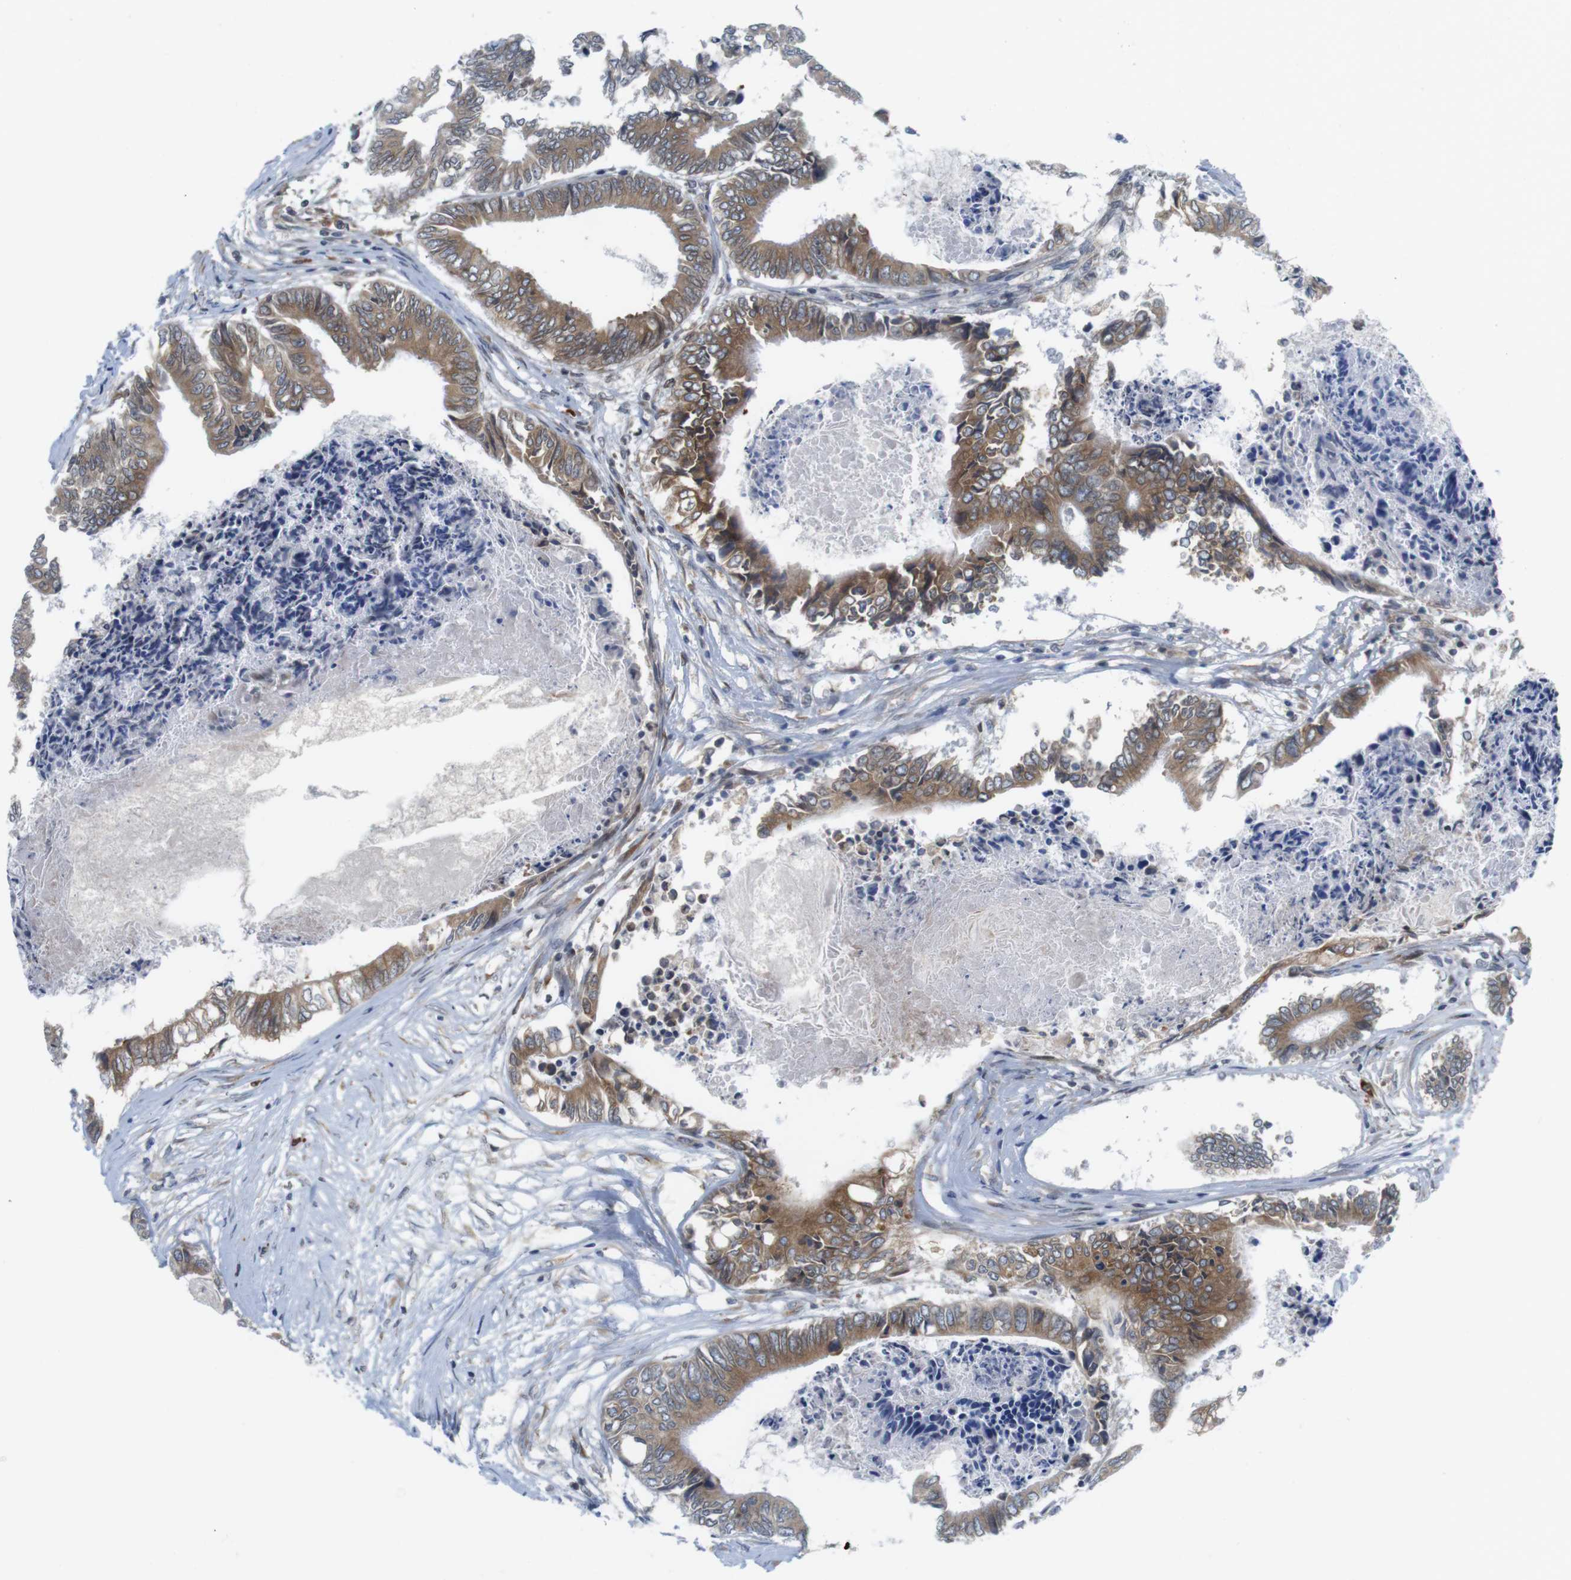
{"staining": {"intensity": "moderate", "quantity": ">75%", "location": "cytoplasmic/membranous"}, "tissue": "colorectal cancer", "cell_type": "Tumor cells", "image_type": "cancer", "snomed": [{"axis": "morphology", "description": "Adenocarcinoma, NOS"}, {"axis": "topography", "description": "Rectum"}], "caption": "Protein staining shows moderate cytoplasmic/membranous expression in approximately >75% of tumor cells in adenocarcinoma (colorectal).", "gene": "ERGIC3", "patient": {"sex": "male", "age": 63}}